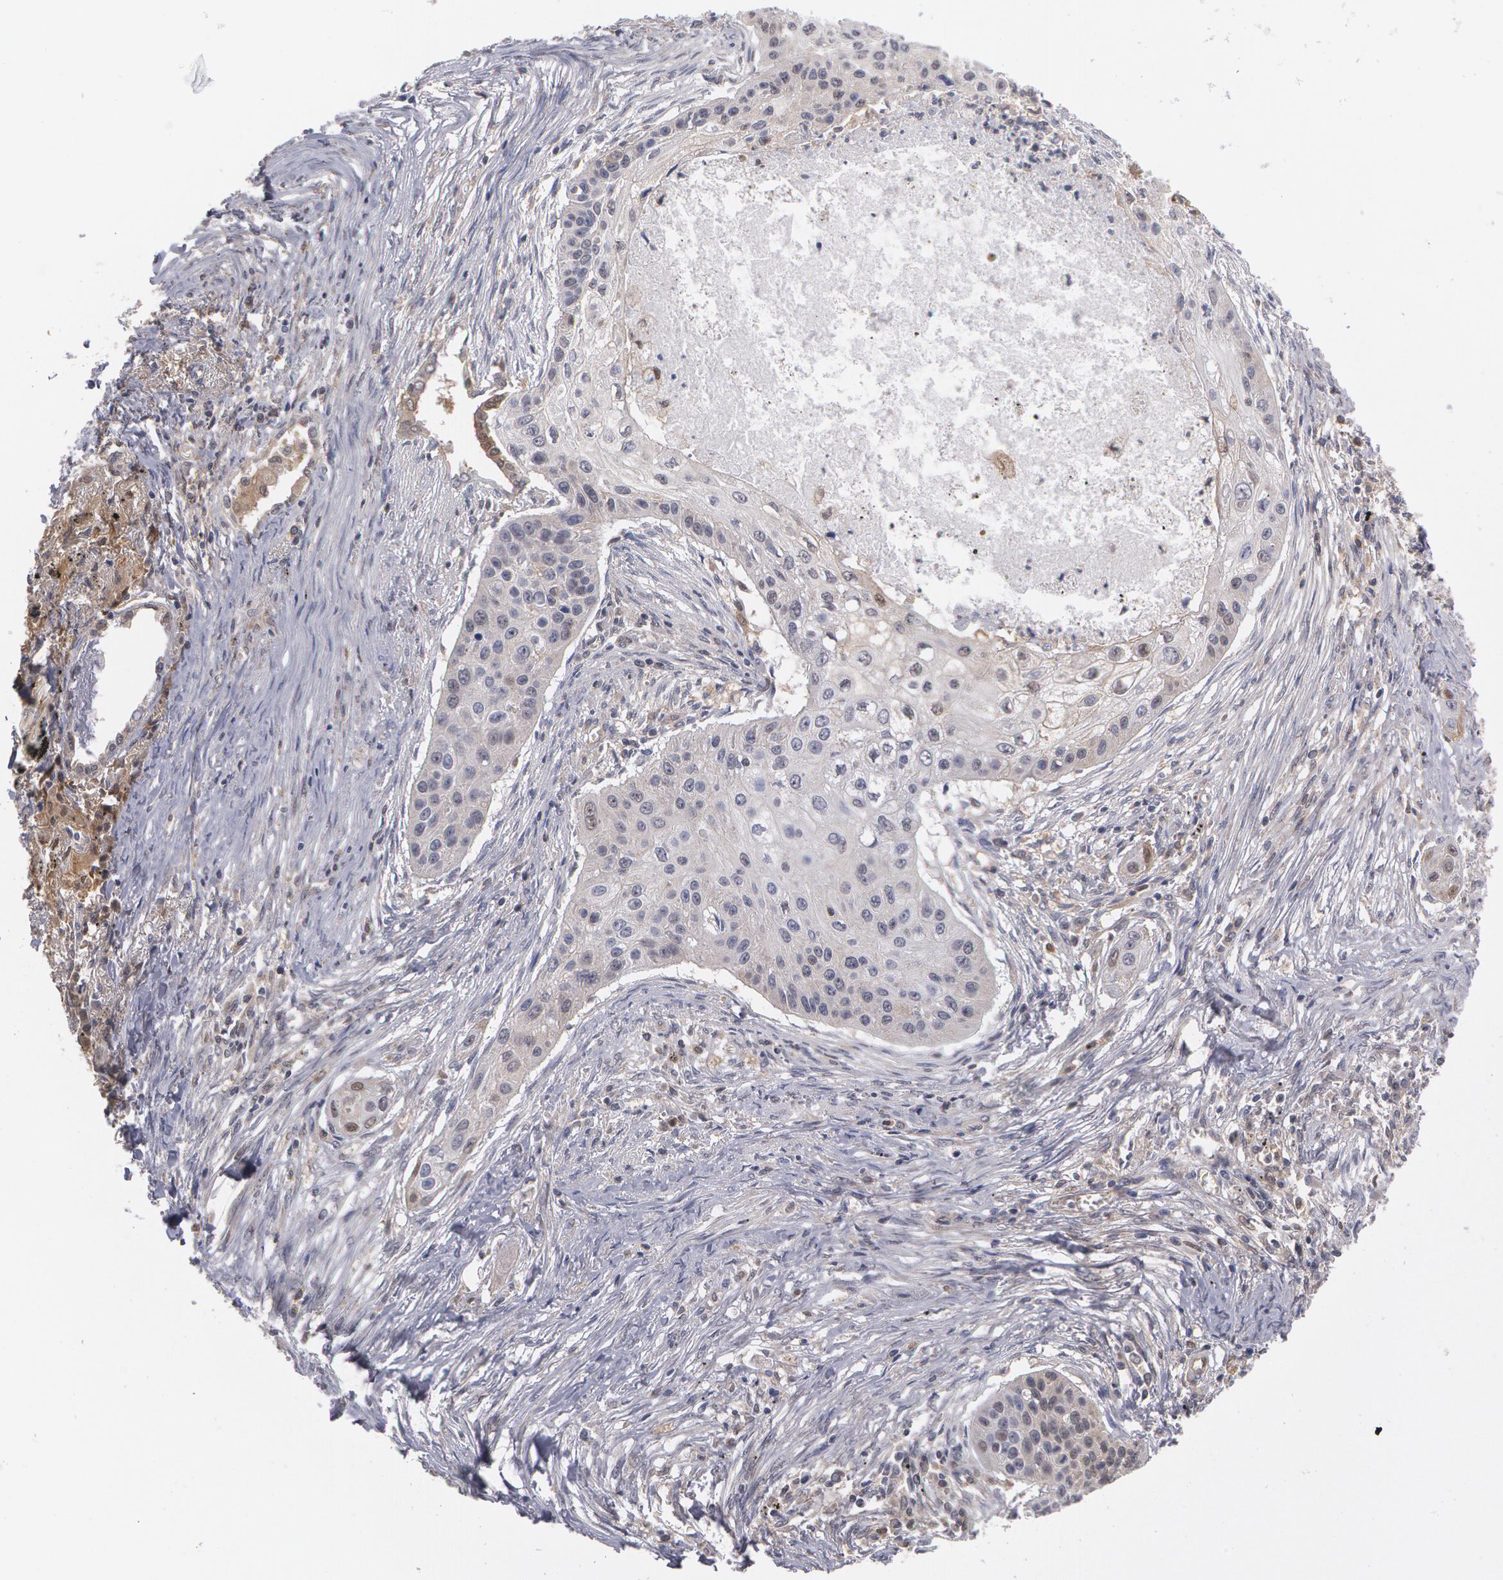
{"staining": {"intensity": "negative", "quantity": "none", "location": "none"}, "tissue": "lung cancer", "cell_type": "Tumor cells", "image_type": "cancer", "snomed": [{"axis": "morphology", "description": "Squamous cell carcinoma, NOS"}, {"axis": "topography", "description": "Lung"}], "caption": "High magnification brightfield microscopy of lung cancer (squamous cell carcinoma) stained with DAB (brown) and counterstained with hematoxylin (blue): tumor cells show no significant positivity.", "gene": "TXNRD1", "patient": {"sex": "male", "age": 71}}